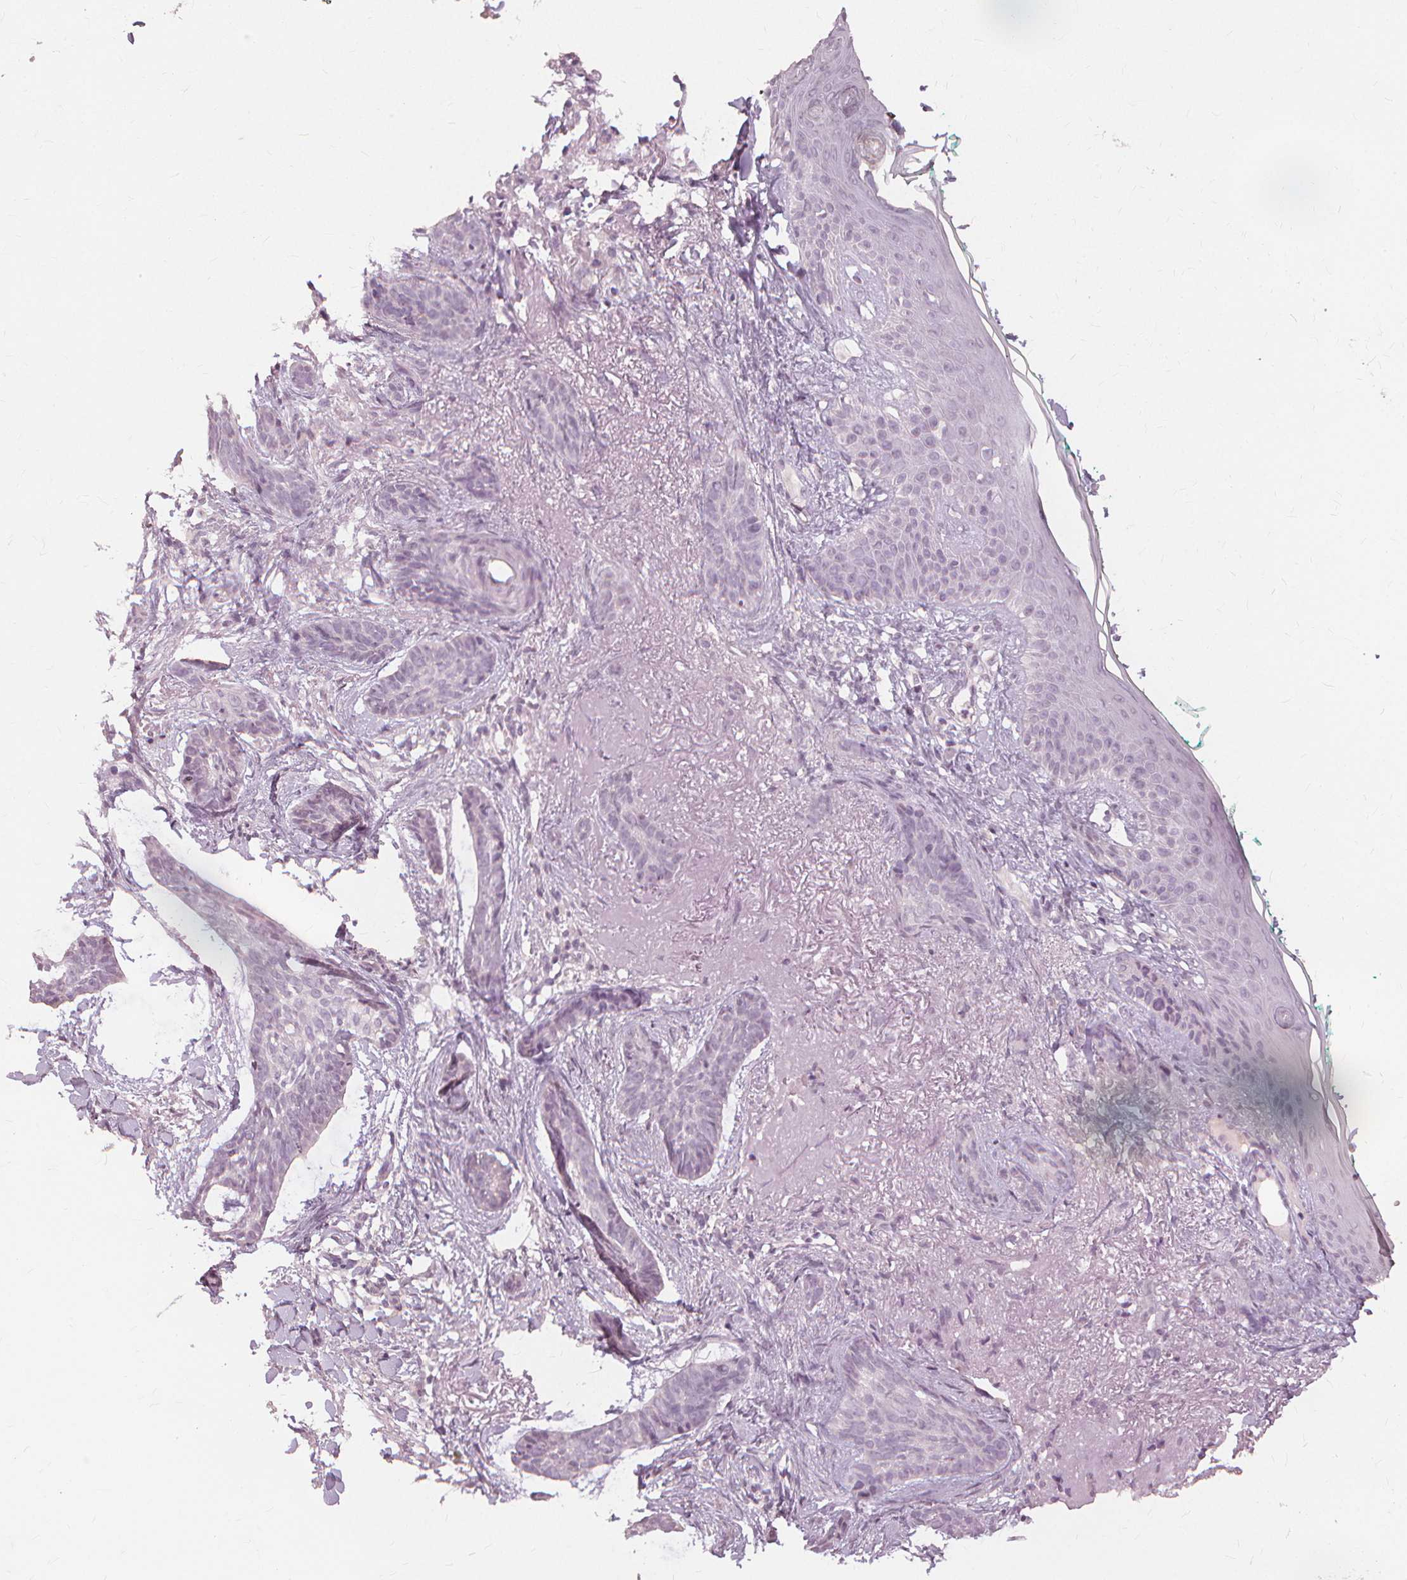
{"staining": {"intensity": "negative", "quantity": "none", "location": "none"}, "tissue": "skin cancer", "cell_type": "Tumor cells", "image_type": "cancer", "snomed": [{"axis": "morphology", "description": "Basal cell carcinoma"}, {"axis": "topography", "description": "Skin"}], "caption": "High magnification brightfield microscopy of skin basal cell carcinoma stained with DAB (3,3'-diaminobenzidine) (brown) and counterstained with hematoxylin (blue): tumor cells show no significant staining.", "gene": "SFTPD", "patient": {"sex": "female", "age": 78}}